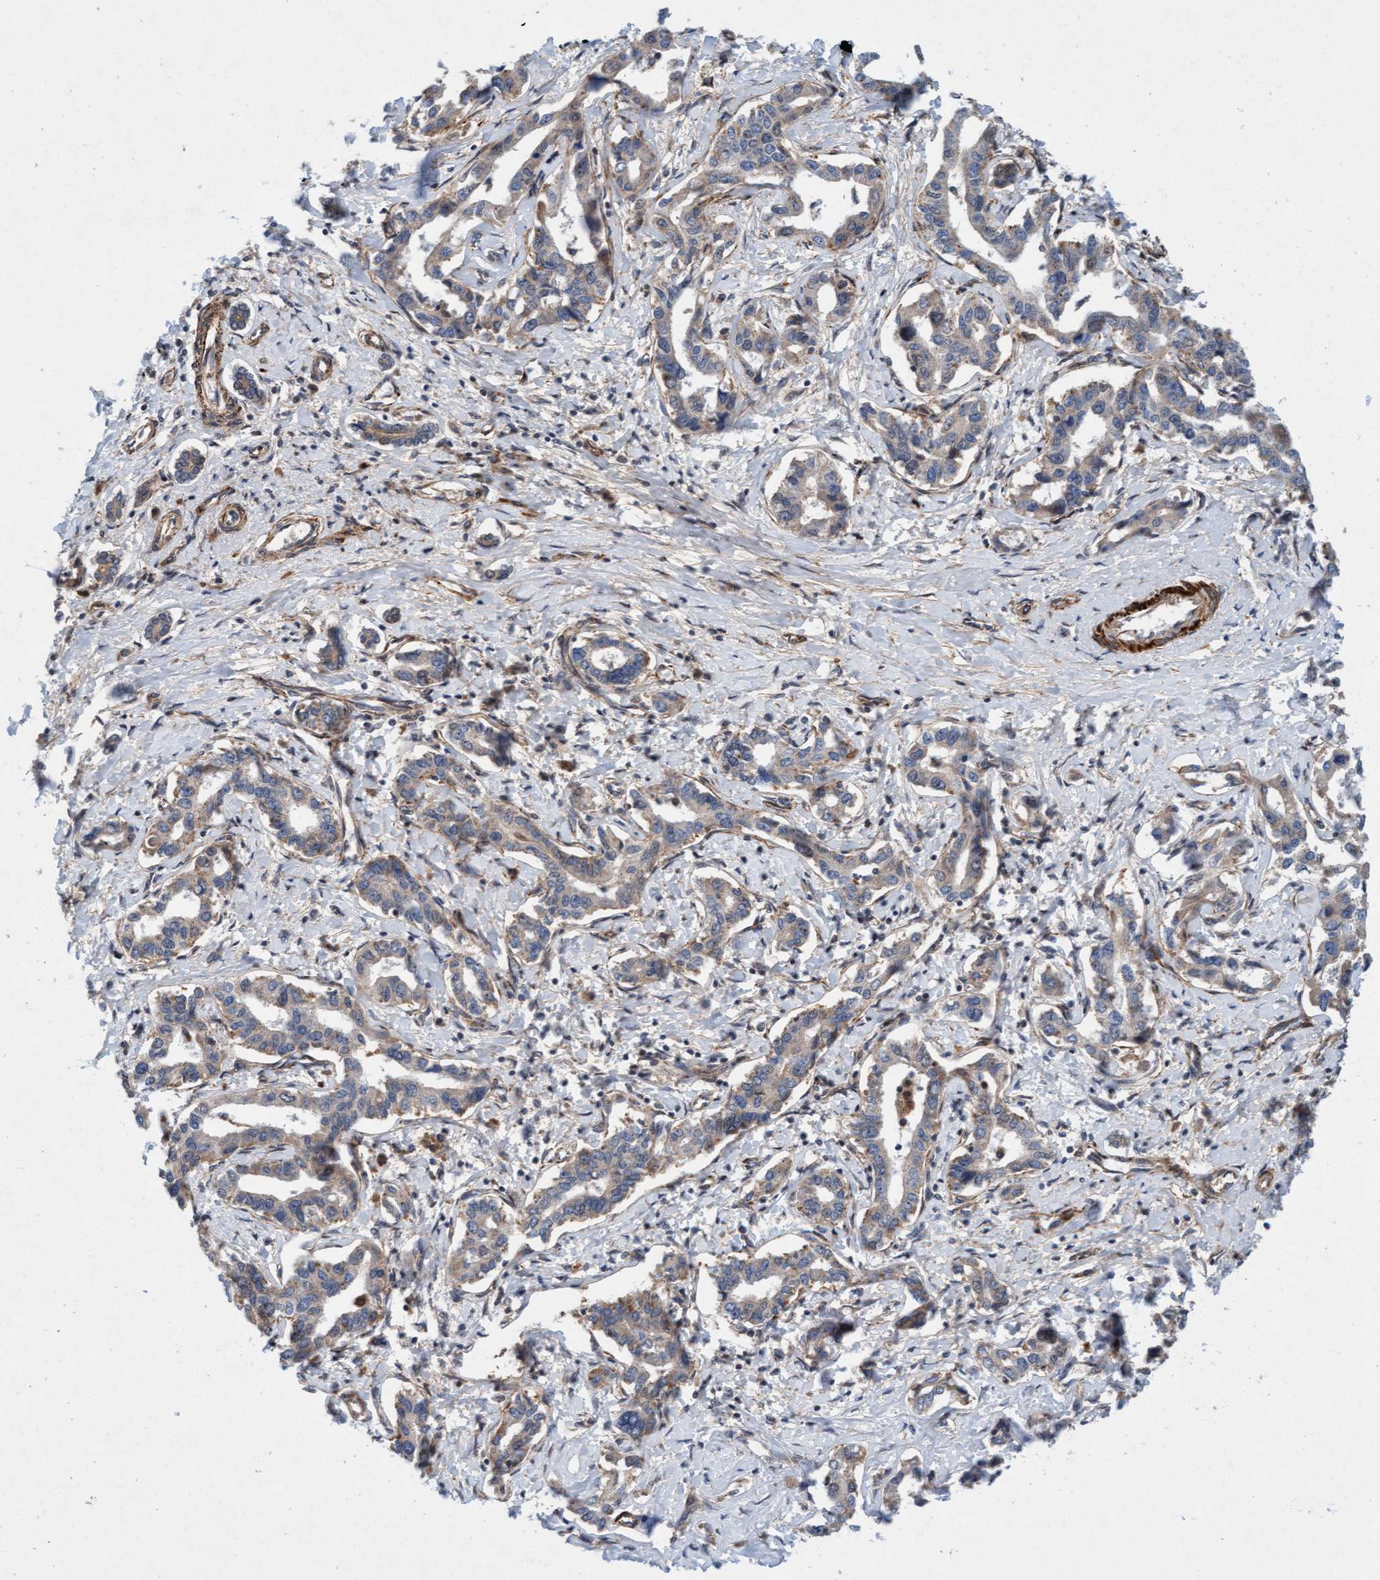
{"staining": {"intensity": "weak", "quantity": "<25%", "location": "cytoplasmic/membranous"}, "tissue": "liver cancer", "cell_type": "Tumor cells", "image_type": "cancer", "snomed": [{"axis": "morphology", "description": "Cholangiocarcinoma"}, {"axis": "topography", "description": "Liver"}], "caption": "Liver cancer (cholangiocarcinoma) stained for a protein using immunohistochemistry demonstrates no staining tumor cells.", "gene": "TMEM70", "patient": {"sex": "male", "age": 59}}